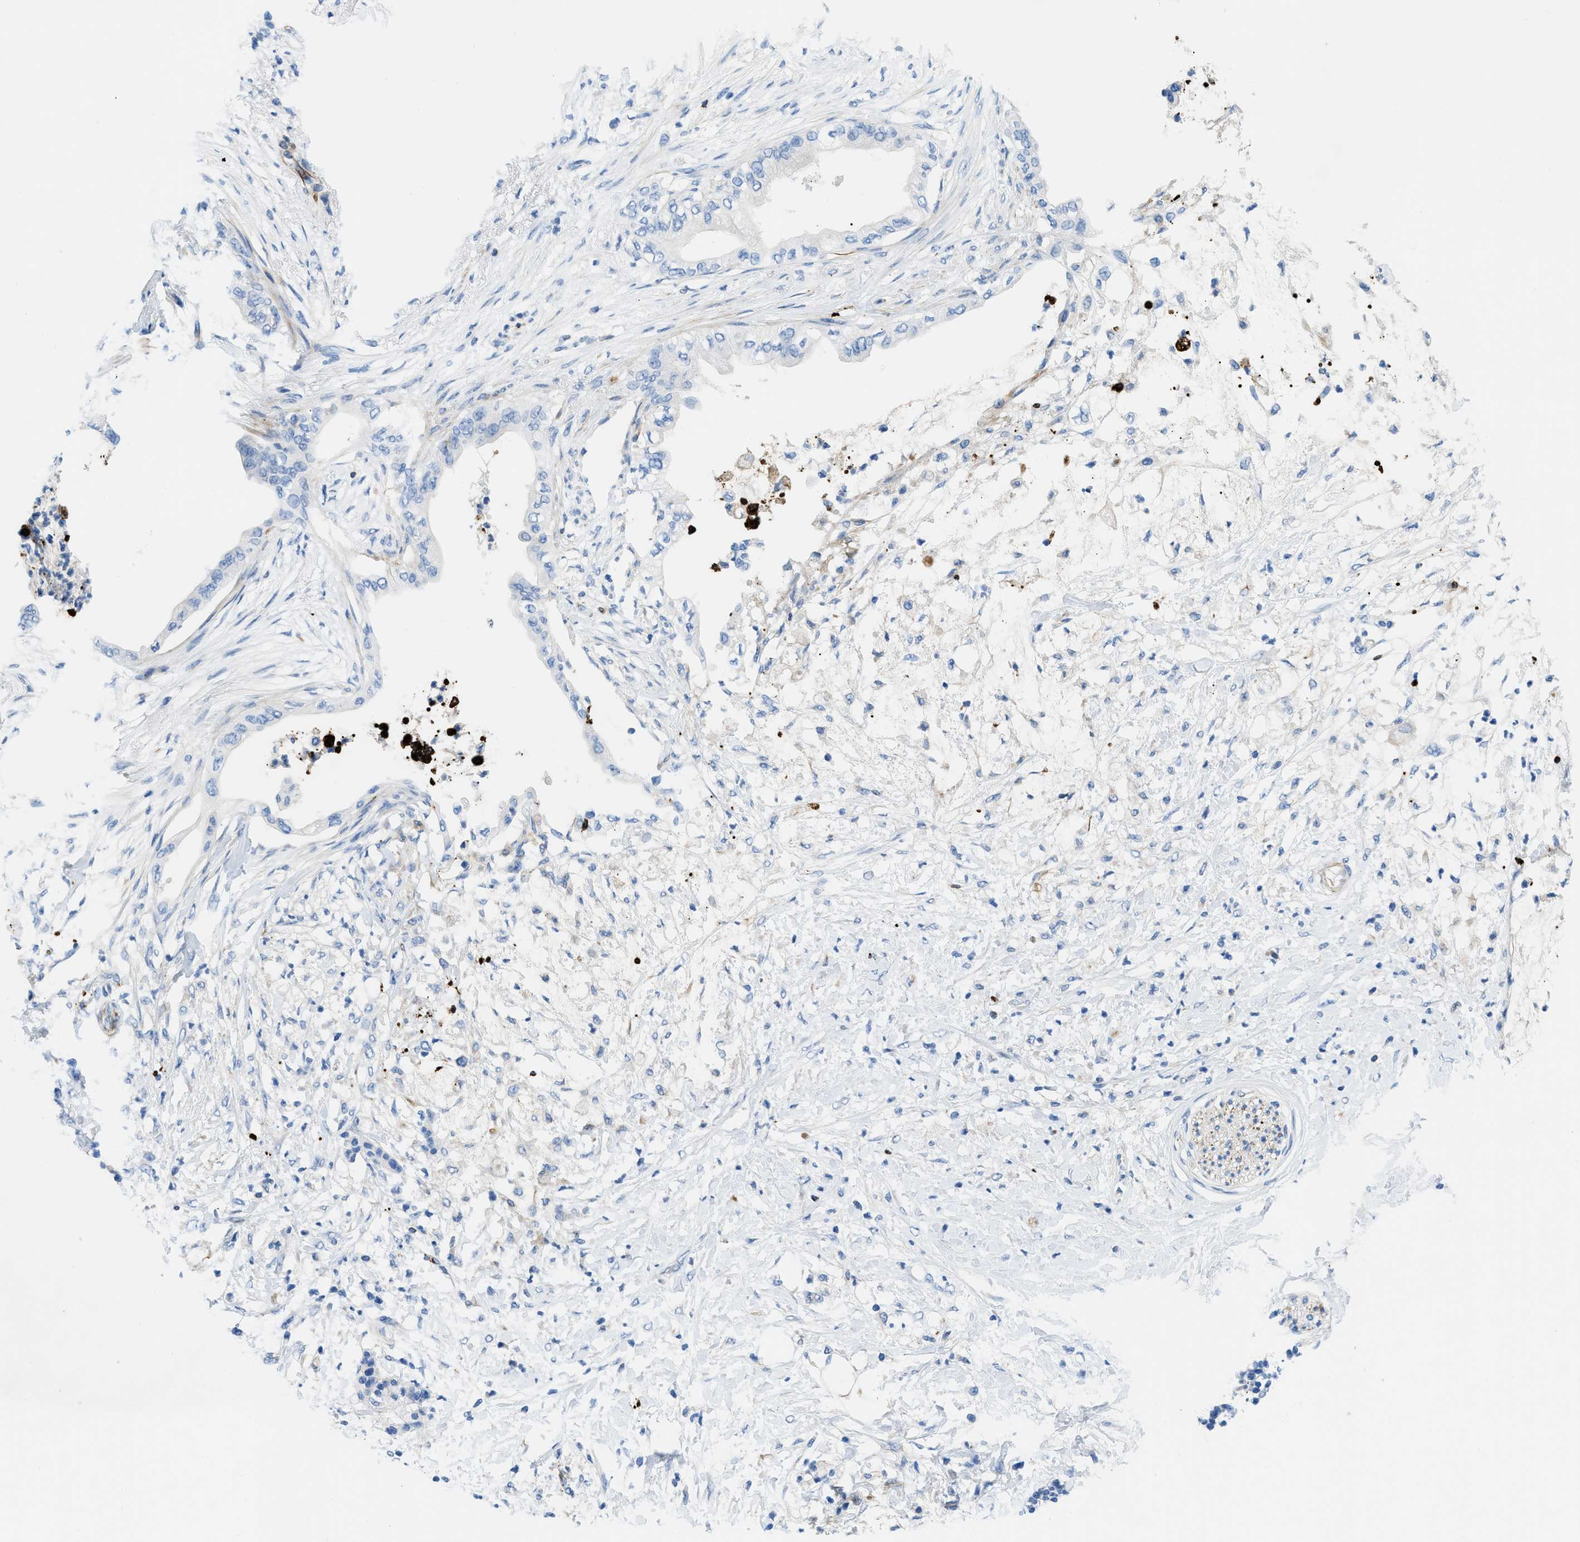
{"staining": {"intensity": "negative", "quantity": "none", "location": "none"}, "tissue": "pancreatic cancer", "cell_type": "Tumor cells", "image_type": "cancer", "snomed": [{"axis": "morphology", "description": "Normal tissue, NOS"}, {"axis": "morphology", "description": "Adenocarcinoma, NOS"}, {"axis": "topography", "description": "Pancreas"}, {"axis": "topography", "description": "Duodenum"}], "caption": "Tumor cells are negative for protein expression in human pancreatic cancer.", "gene": "XCR1", "patient": {"sex": "female", "age": 60}}